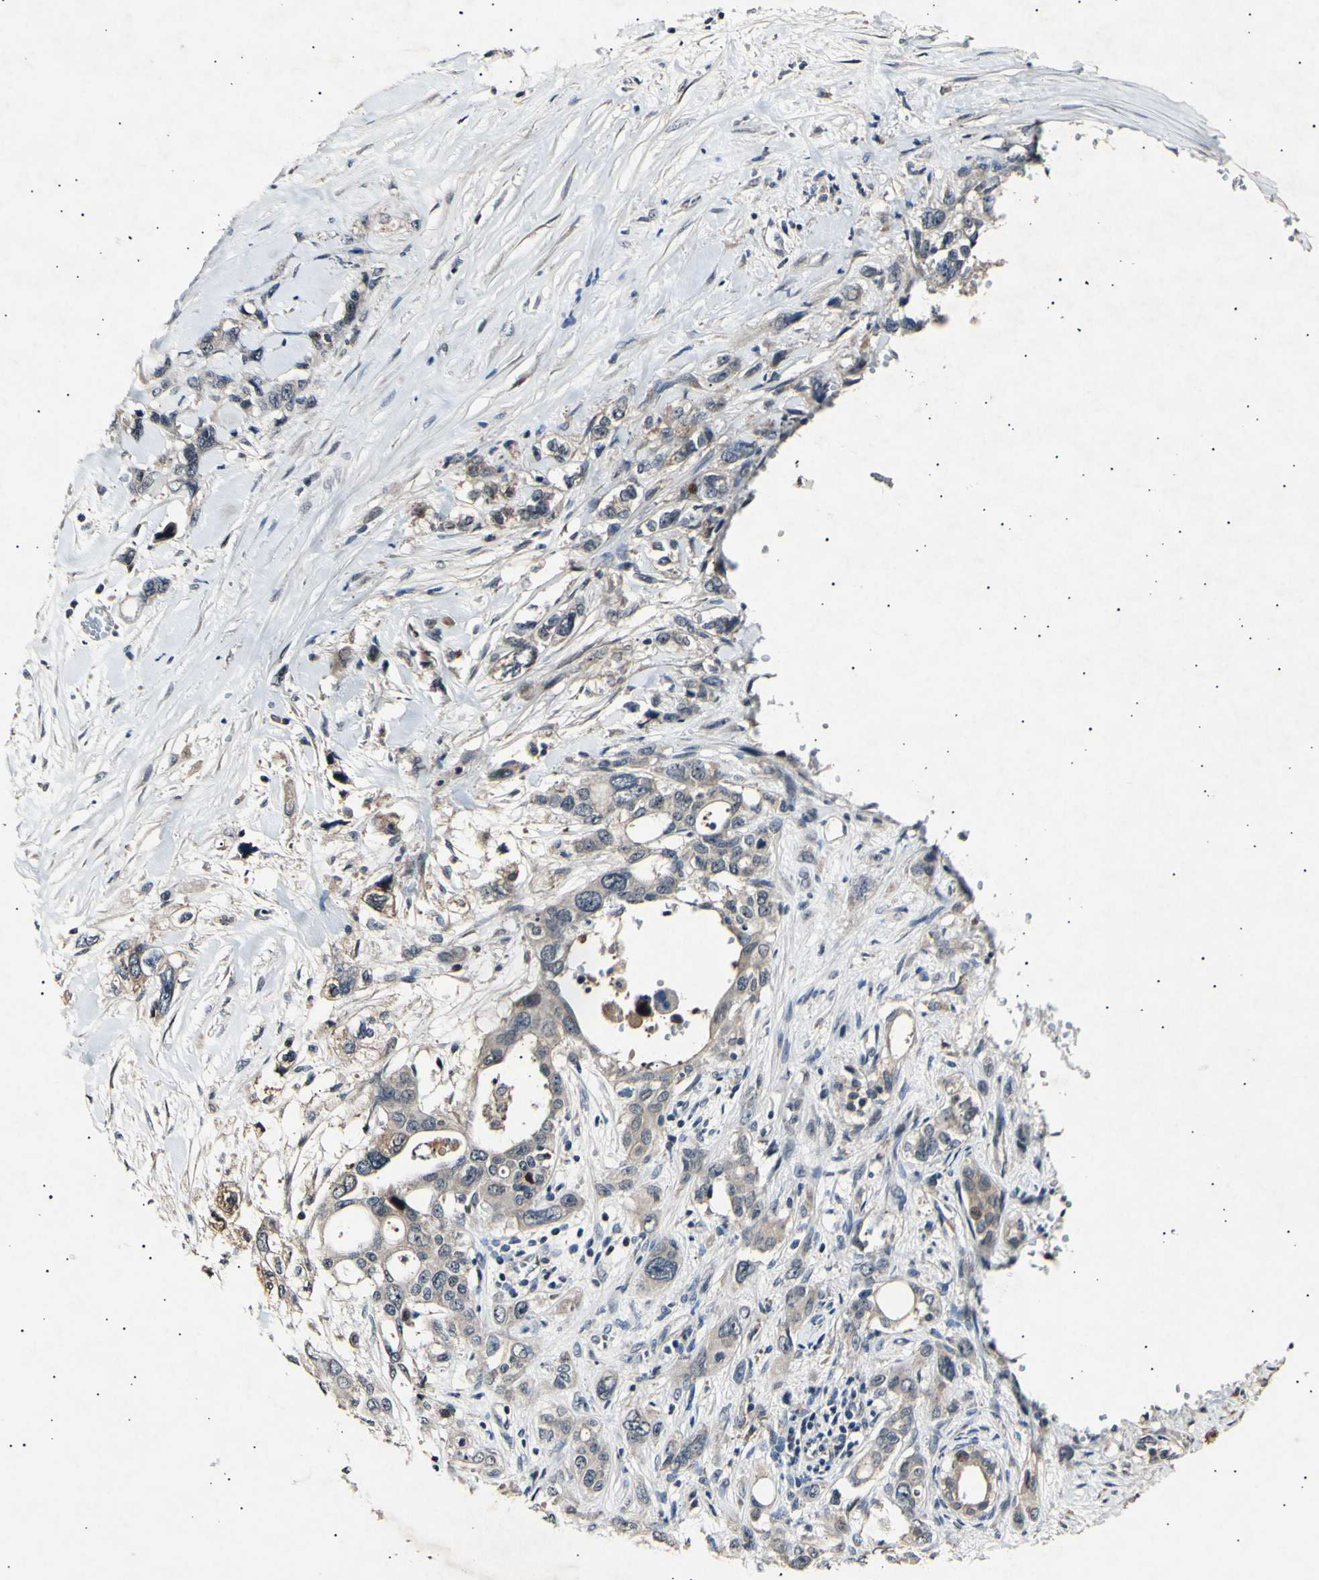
{"staining": {"intensity": "negative", "quantity": "none", "location": "none"}, "tissue": "pancreatic cancer", "cell_type": "Tumor cells", "image_type": "cancer", "snomed": [{"axis": "morphology", "description": "Adenocarcinoma, NOS"}, {"axis": "topography", "description": "Pancreas"}], "caption": "IHC image of pancreatic adenocarcinoma stained for a protein (brown), which exhibits no staining in tumor cells.", "gene": "ADCY3", "patient": {"sex": "male", "age": 46}}